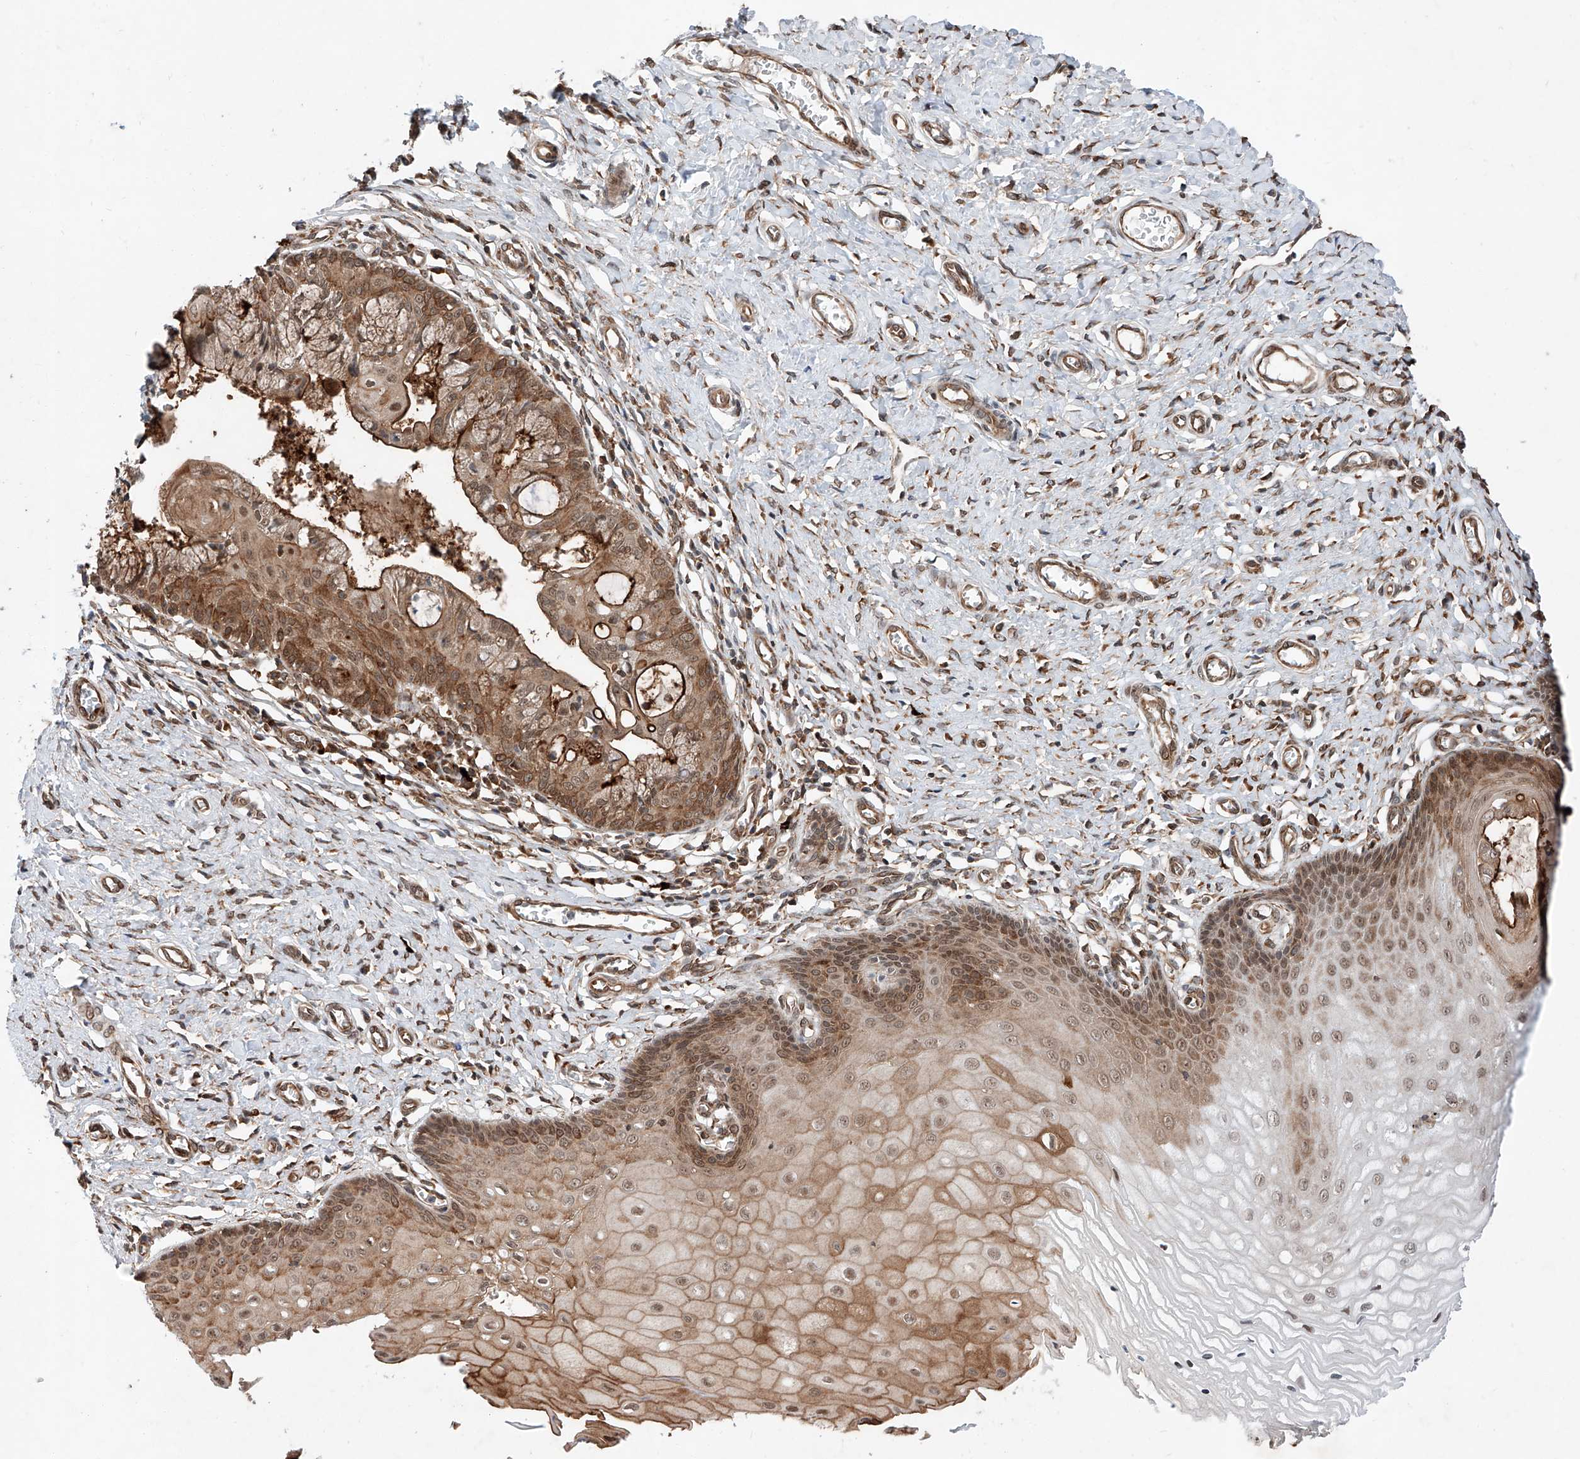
{"staining": {"intensity": "moderate", "quantity": ">75%", "location": "cytoplasmic/membranous"}, "tissue": "cervix", "cell_type": "Glandular cells", "image_type": "normal", "snomed": [{"axis": "morphology", "description": "Normal tissue, NOS"}, {"axis": "topography", "description": "Cervix"}], "caption": "Cervix stained for a protein displays moderate cytoplasmic/membranous positivity in glandular cells. (IHC, brightfield microscopy, high magnification).", "gene": "ZFP28", "patient": {"sex": "female", "age": 55}}